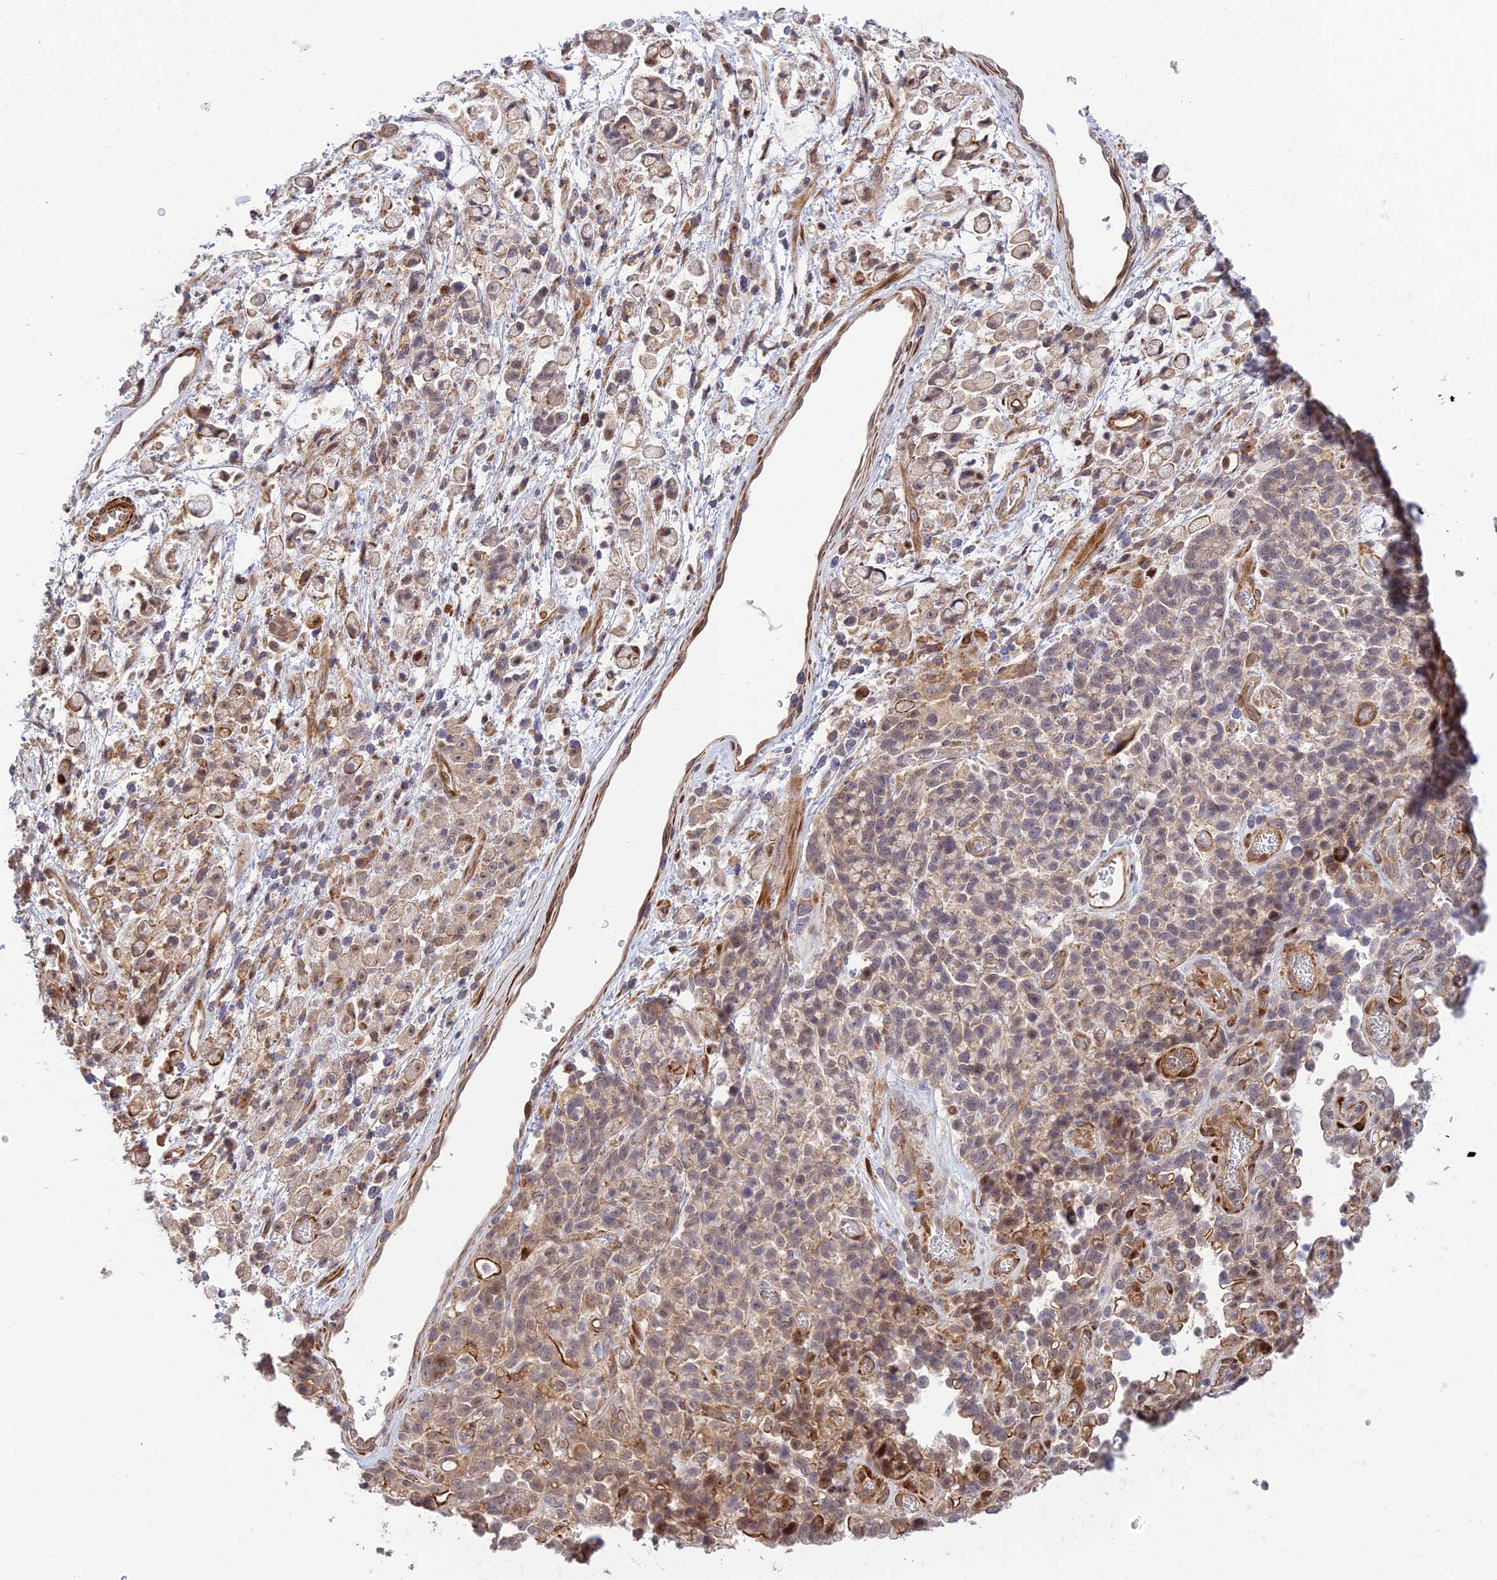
{"staining": {"intensity": "weak", "quantity": "25%-75%", "location": "cytoplasmic/membranous"}, "tissue": "stomach cancer", "cell_type": "Tumor cells", "image_type": "cancer", "snomed": [{"axis": "morphology", "description": "Adenocarcinoma, NOS"}, {"axis": "topography", "description": "Stomach"}], "caption": "Immunohistochemistry photomicrograph of neoplastic tissue: human stomach cancer stained using immunohistochemistry exhibits low levels of weak protein expression localized specifically in the cytoplasmic/membranous of tumor cells, appearing as a cytoplasmic/membranous brown color.", "gene": "ZNF584", "patient": {"sex": "female", "age": 60}}